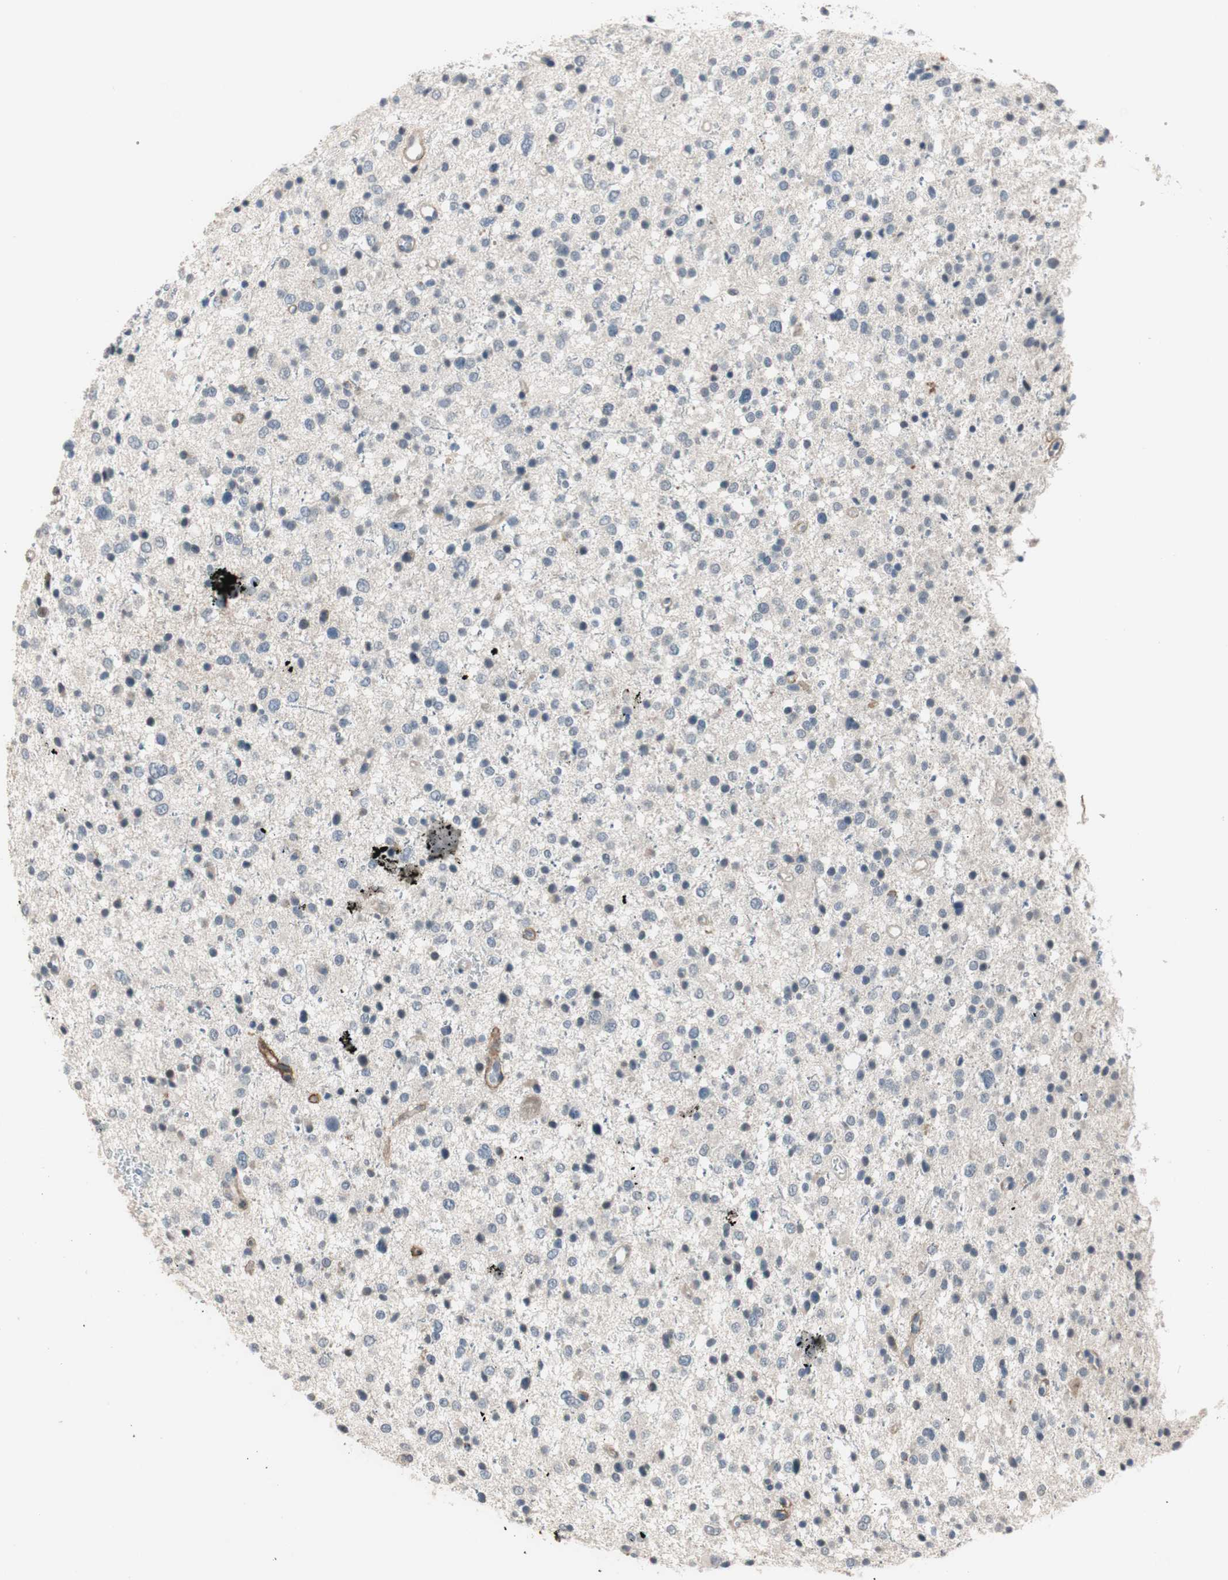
{"staining": {"intensity": "negative", "quantity": "none", "location": "none"}, "tissue": "glioma", "cell_type": "Tumor cells", "image_type": "cancer", "snomed": [{"axis": "morphology", "description": "Glioma, malignant, Low grade"}, {"axis": "topography", "description": "Brain"}], "caption": "DAB immunohistochemical staining of malignant glioma (low-grade) exhibits no significant expression in tumor cells.", "gene": "COL12A1", "patient": {"sex": "female", "age": 37}}